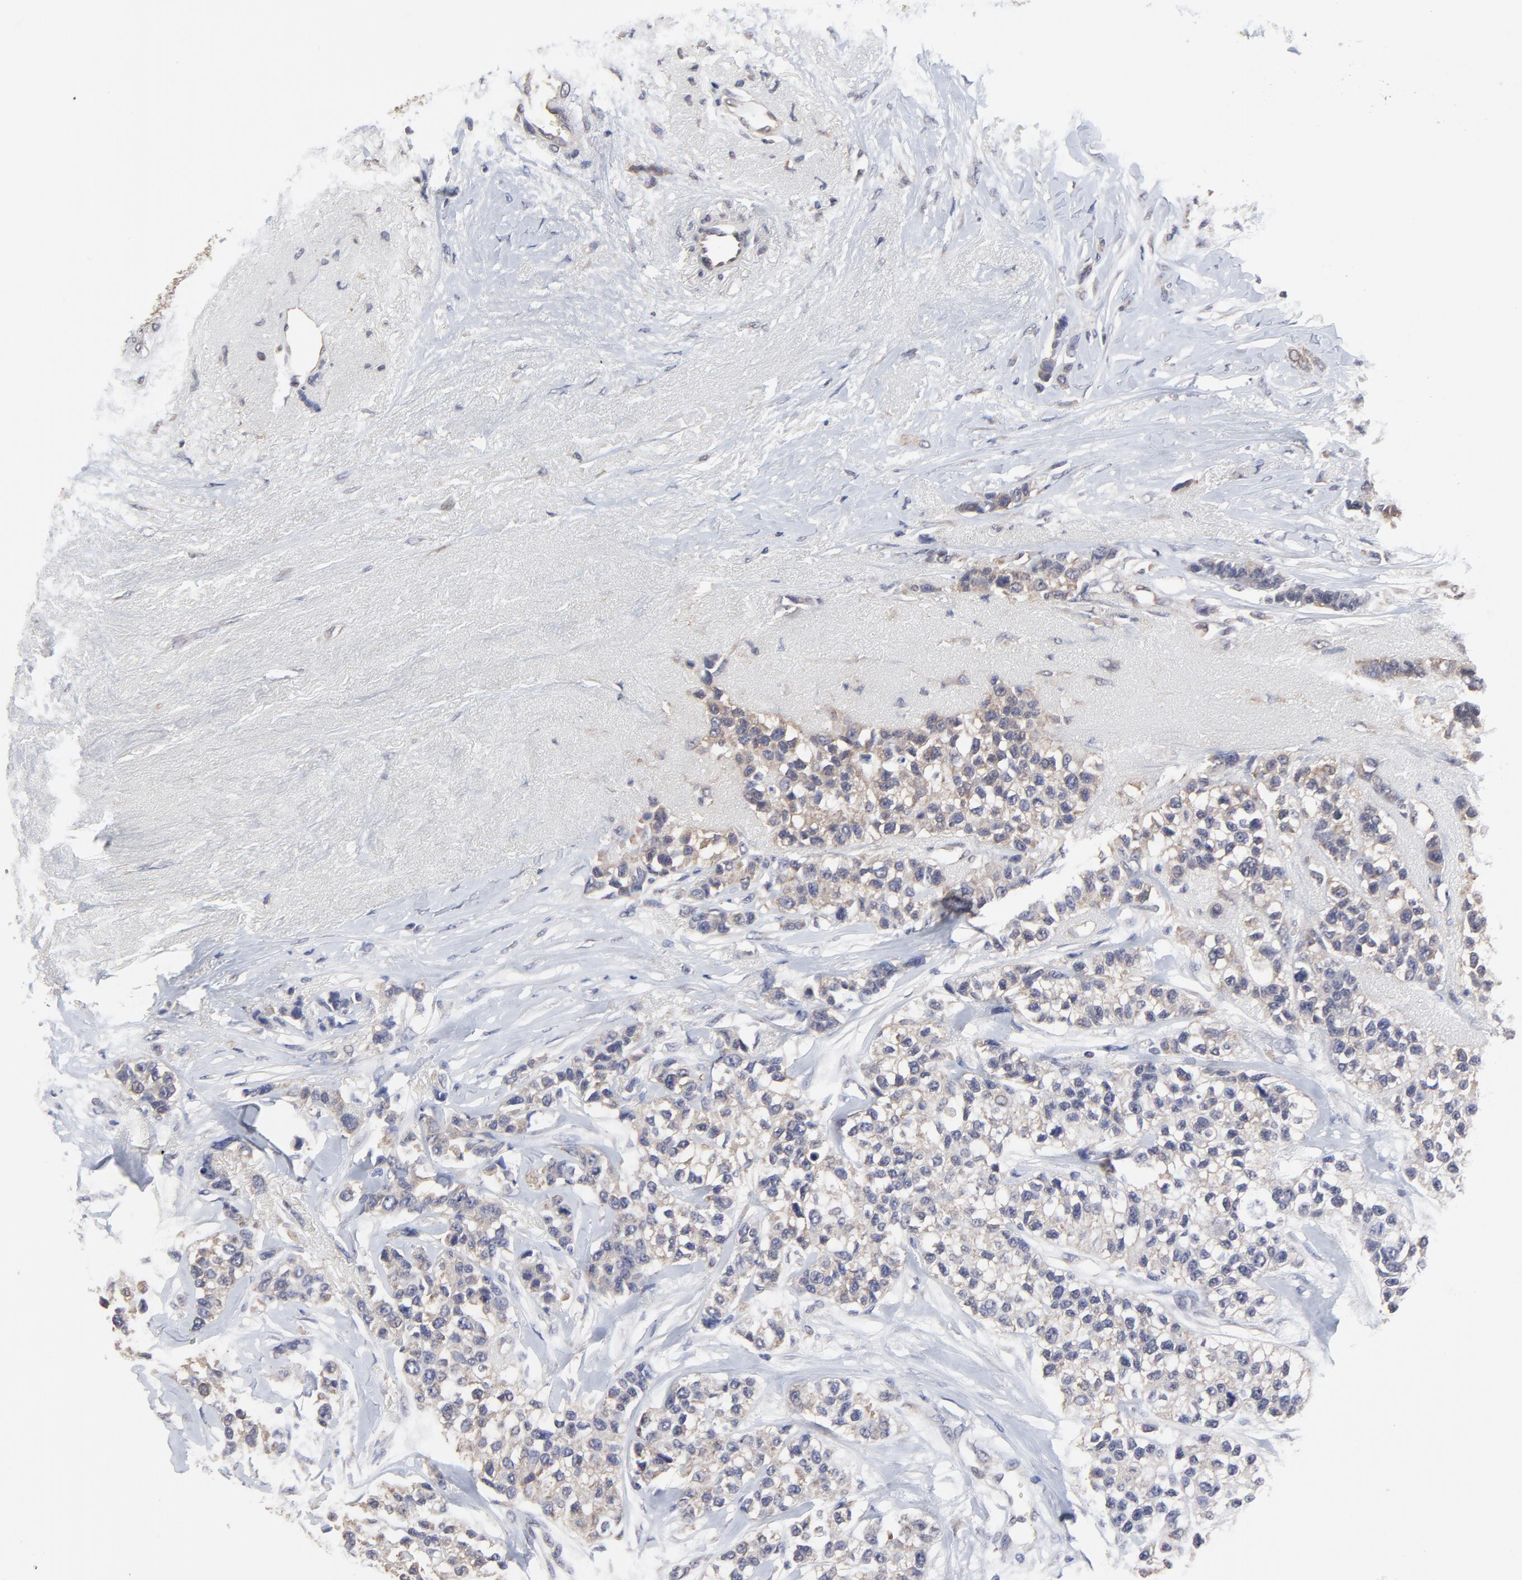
{"staining": {"intensity": "weak", "quantity": "25%-75%", "location": "cytoplasmic/membranous"}, "tissue": "breast cancer", "cell_type": "Tumor cells", "image_type": "cancer", "snomed": [{"axis": "morphology", "description": "Duct carcinoma"}, {"axis": "topography", "description": "Breast"}], "caption": "A brown stain shows weak cytoplasmic/membranous expression of a protein in breast cancer tumor cells.", "gene": "CCT2", "patient": {"sex": "female", "age": 51}}